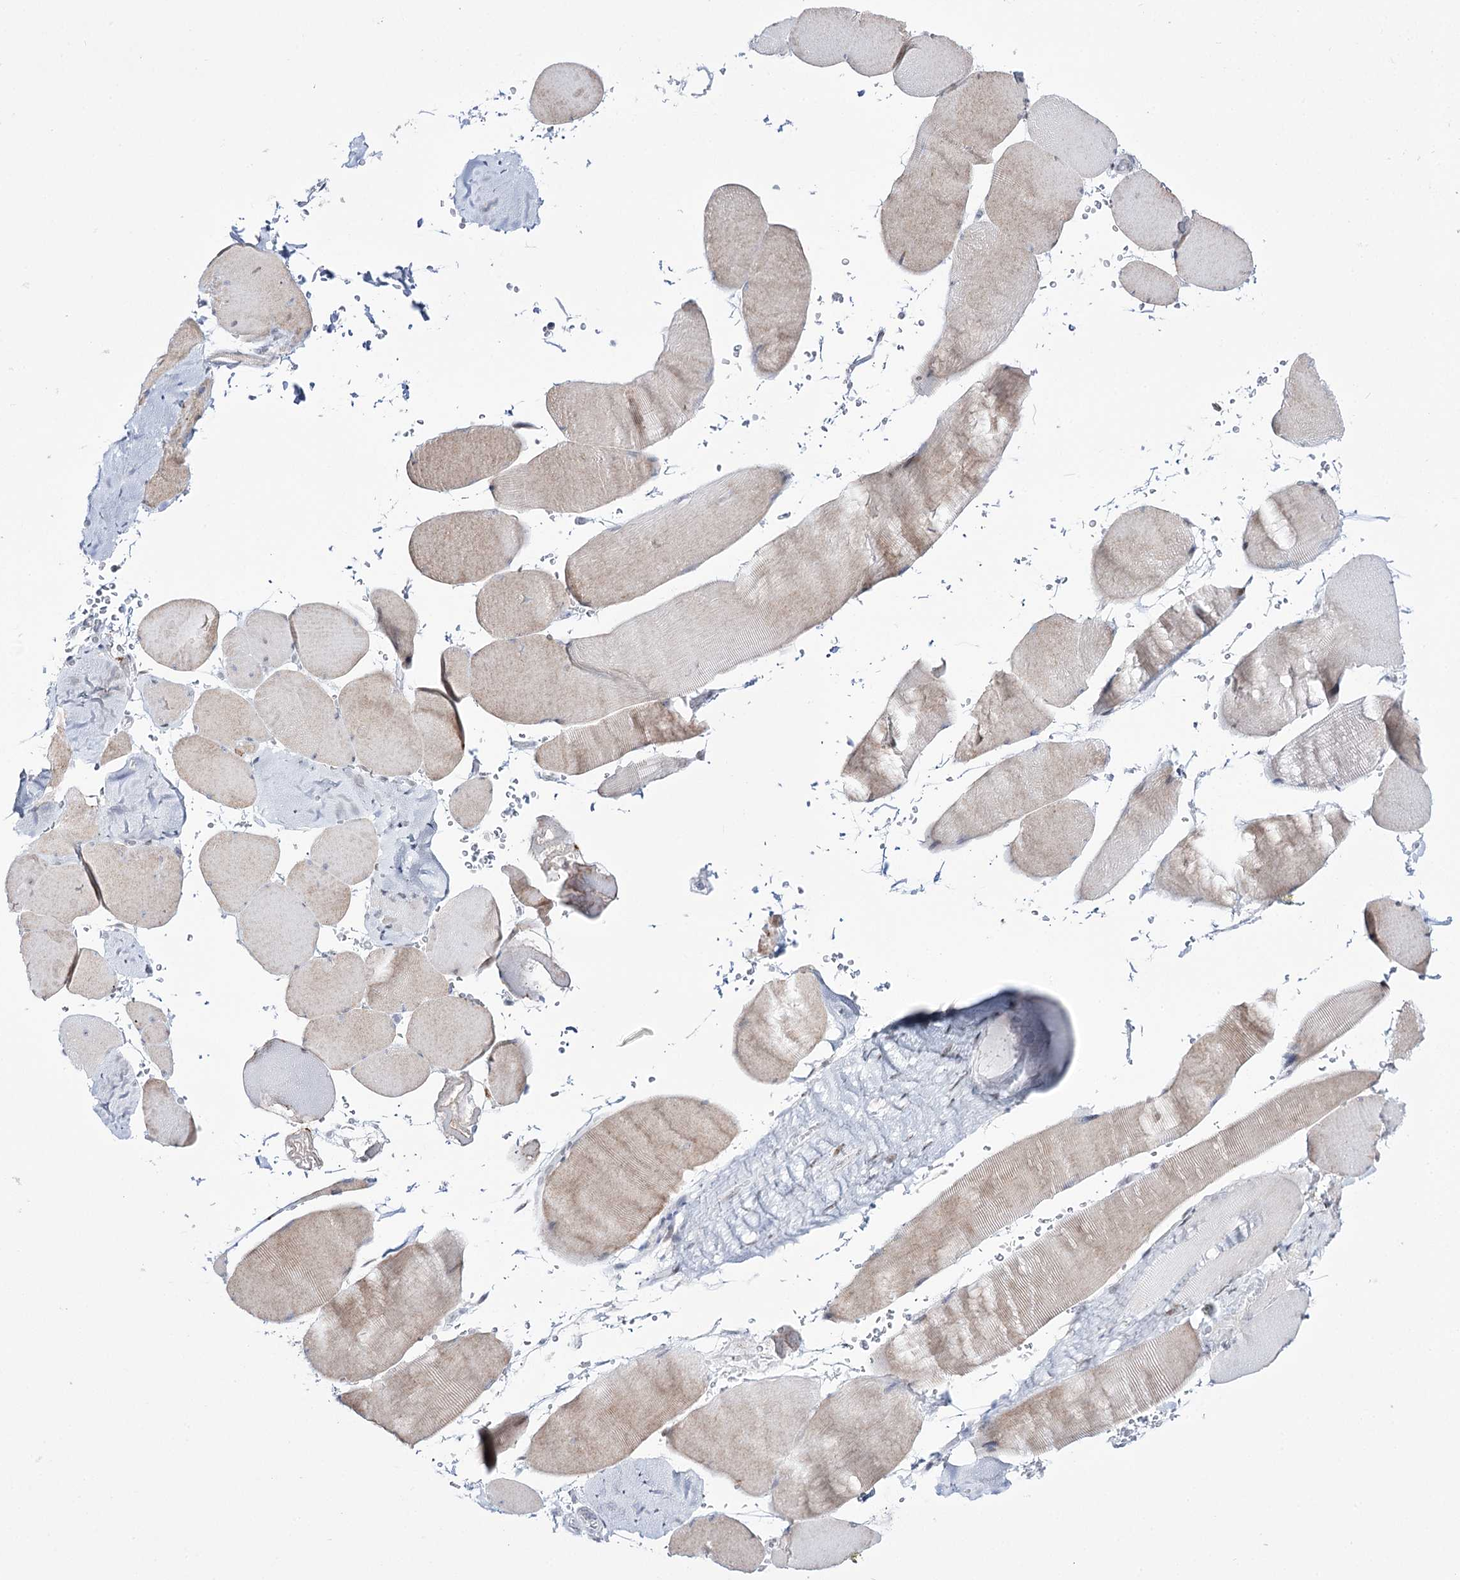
{"staining": {"intensity": "weak", "quantity": "<25%", "location": "cytoplasmic/membranous"}, "tissue": "skeletal muscle", "cell_type": "Myocytes", "image_type": "normal", "snomed": [{"axis": "morphology", "description": "Normal tissue, NOS"}, {"axis": "topography", "description": "Skeletal muscle"}, {"axis": "topography", "description": "Head-Neck"}], "caption": "This is an immunohistochemistry image of normal human skeletal muscle. There is no expression in myocytes.", "gene": "RBM15B", "patient": {"sex": "male", "age": 66}}